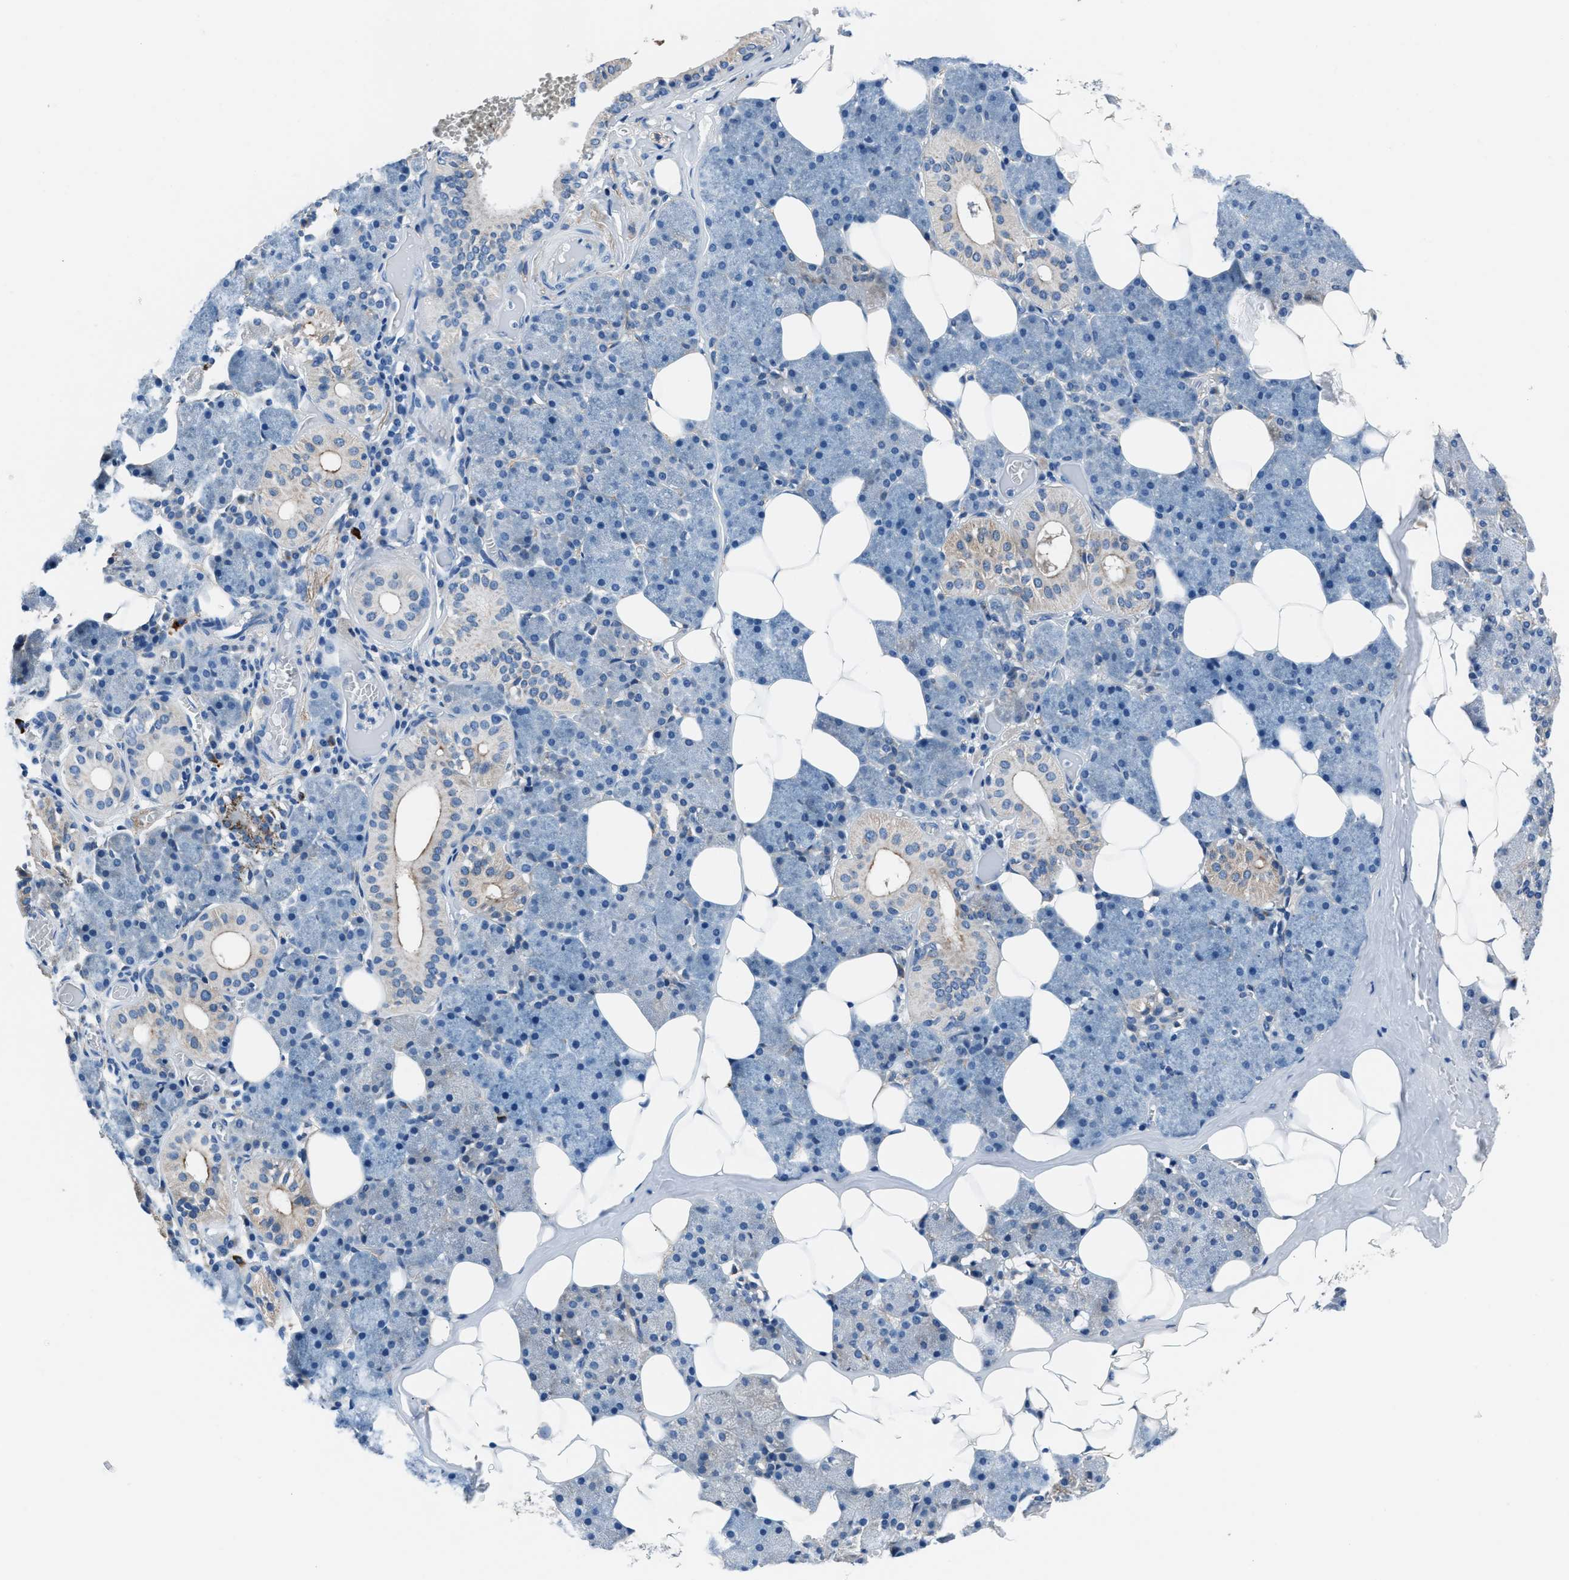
{"staining": {"intensity": "weak", "quantity": "<25%", "location": "cytoplasmic/membranous"}, "tissue": "salivary gland", "cell_type": "Glandular cells", "image_type": "normal", "snomed": [{"axis": "morphology", "description": "Normal tissue, NOS"}, {"axis": "topography", "description": "Salivary gland"}], "caption": "This micrograph is of benign salivary gland stained with IHC to label a protein in brown with the nuclei are counter-stained blue. There is no staining in glandular cells. The staining is performed using DAB (3,3'-diaminobenzidine) brown chromogen with nuclei counter-stained in using hematoxylin.", "gene": "PRTFDC1", "patient": {"sex": "female", "age": 33}}